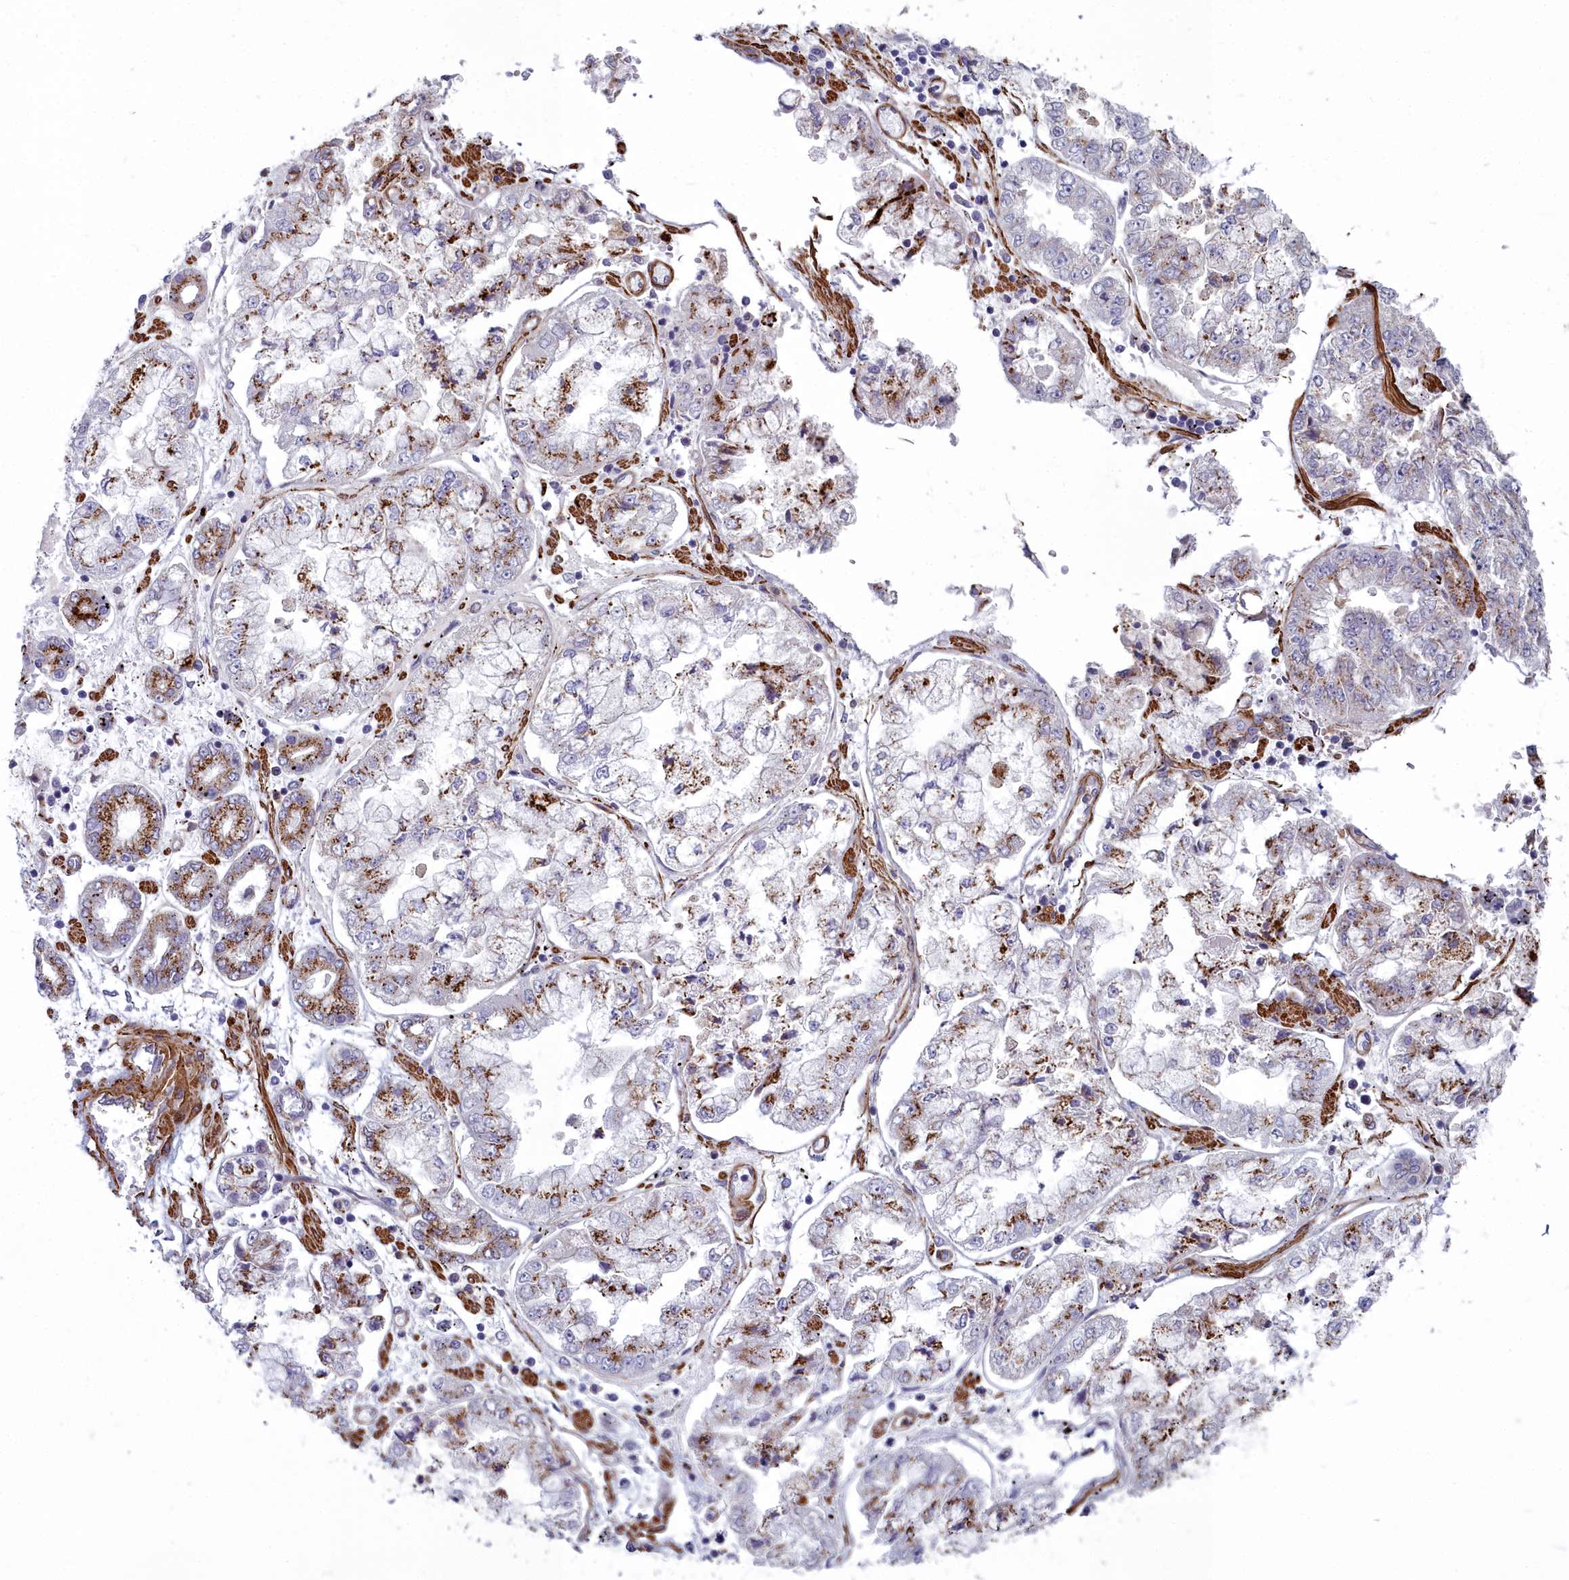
{"staining": {"intensity": "strong", "quantity": ">75%", "location": "cytoplasmic/membranous"}, "tissue": "stomach cancer", "cell_type": "Tumor cells", "image_type": "cancer", "snomed": [{"axis": "morphology", "description": "Adenocarcinoma, NOS"}, {"axis": "topography", "description": "Stomach"}], "caption": "Protein staining of stomach cancer (adenocarcinoma) tissue exhibits strong cytoplasmic/membranous positivity in approximately >75% of tumor cells.", "gene": "ZNF626", "patient": {"sex": "male", "age": 76}}